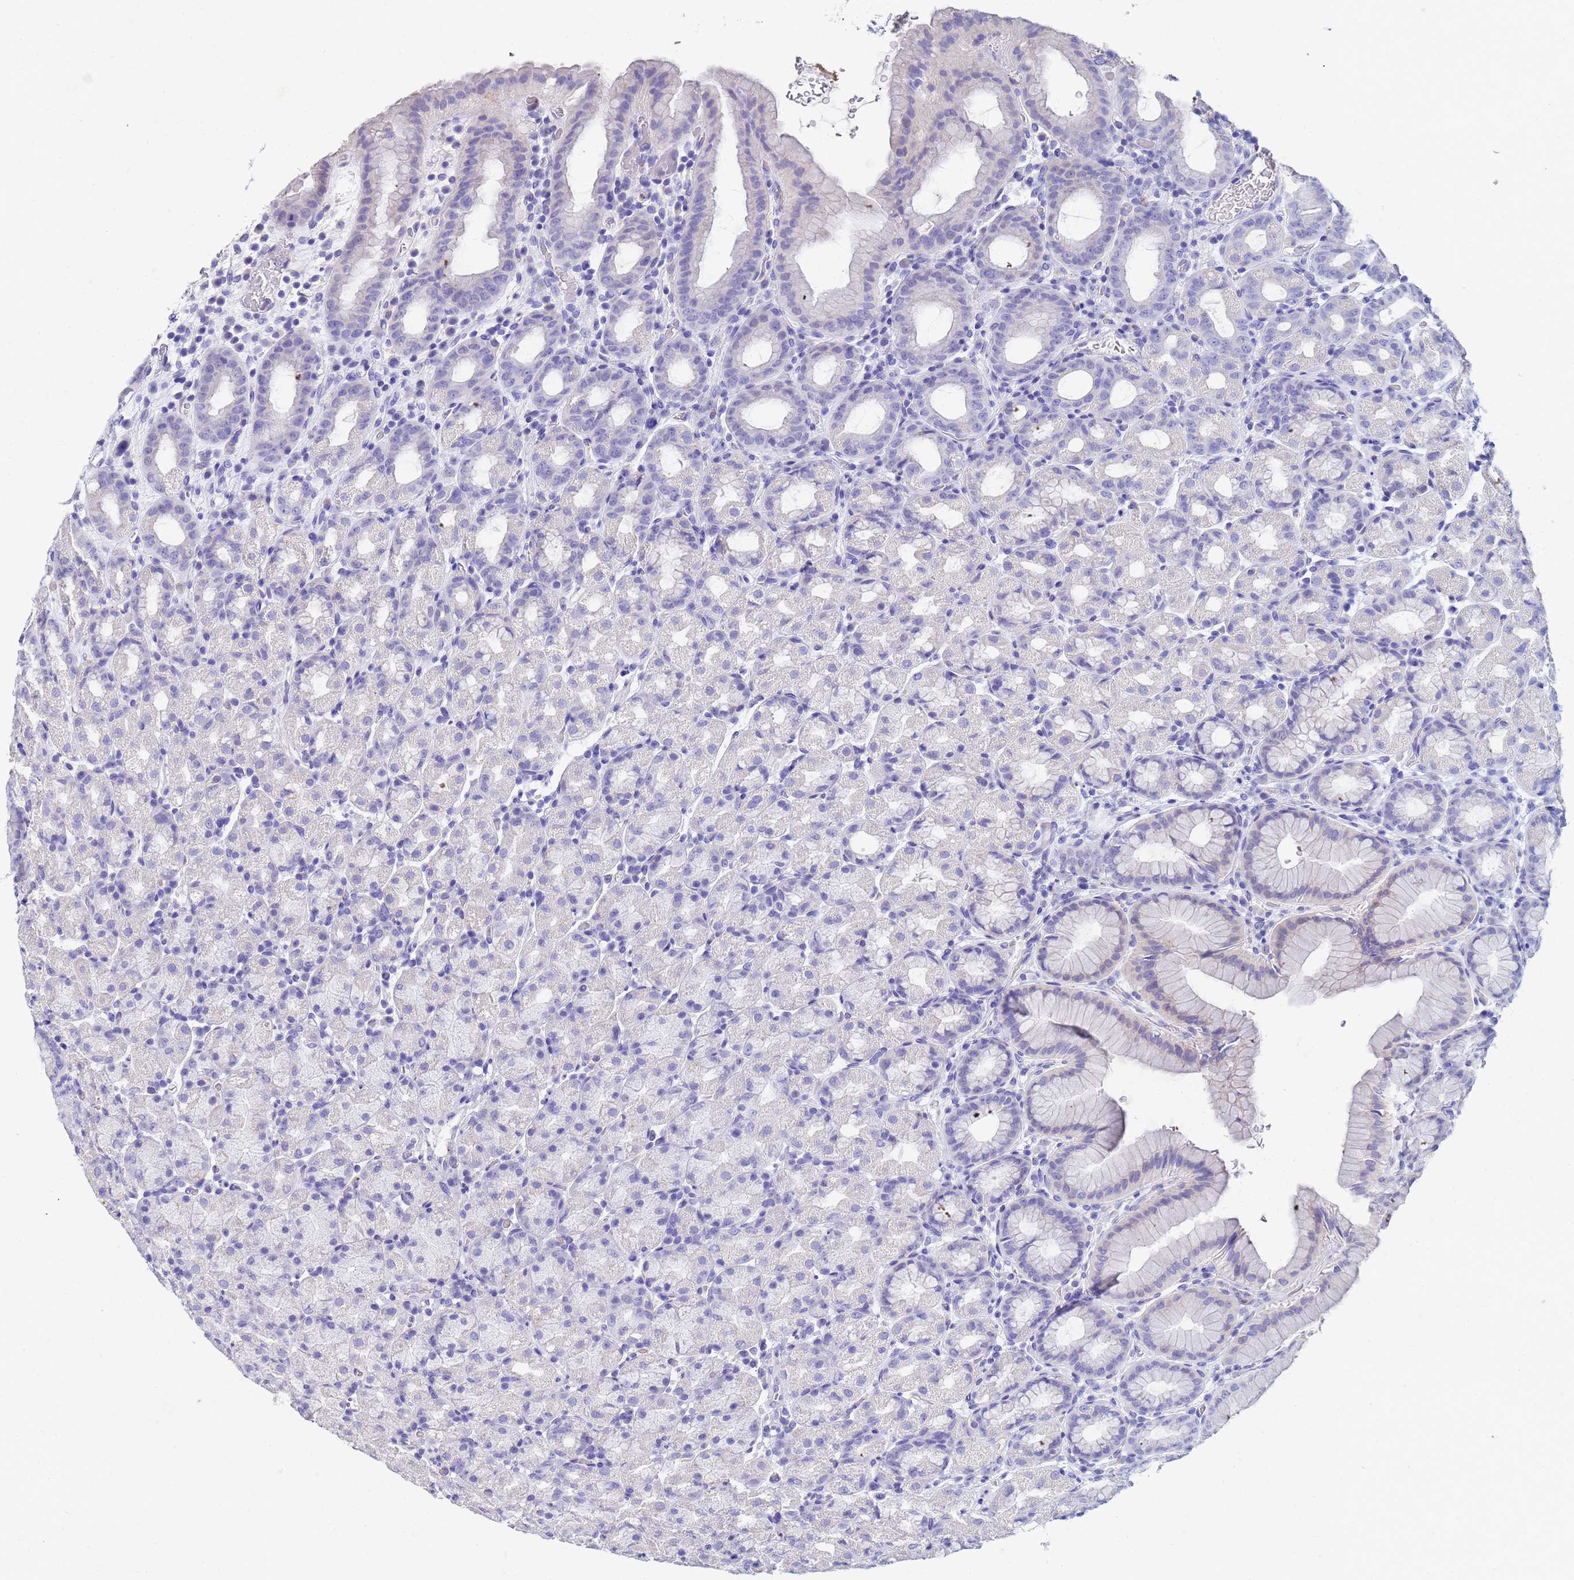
{"staining": {"intensity": "negative", "quantity": "none", "location": "none"}, "tissue": "stomach", "cell_type": "Glandular cells", "image_type": "normal", "snomed": [{"axis": "morphology", "description": "Normal tissue, NOS"}, {"axis": "topography", "description": "Stomach, upper"}, {"axis": "topography", "description": "Stomach, lower"}, {"axis": "topography", "description": "Small intestine"}], "caption": "This micrograph is of normal stomach stained with immunohistochemistry to label a protein in brown with the nuclei are counter-stained blue. There is no positivity in glandular cells.", "gene": "CSTB", "patient": {"sex": "male", "age": 68}}